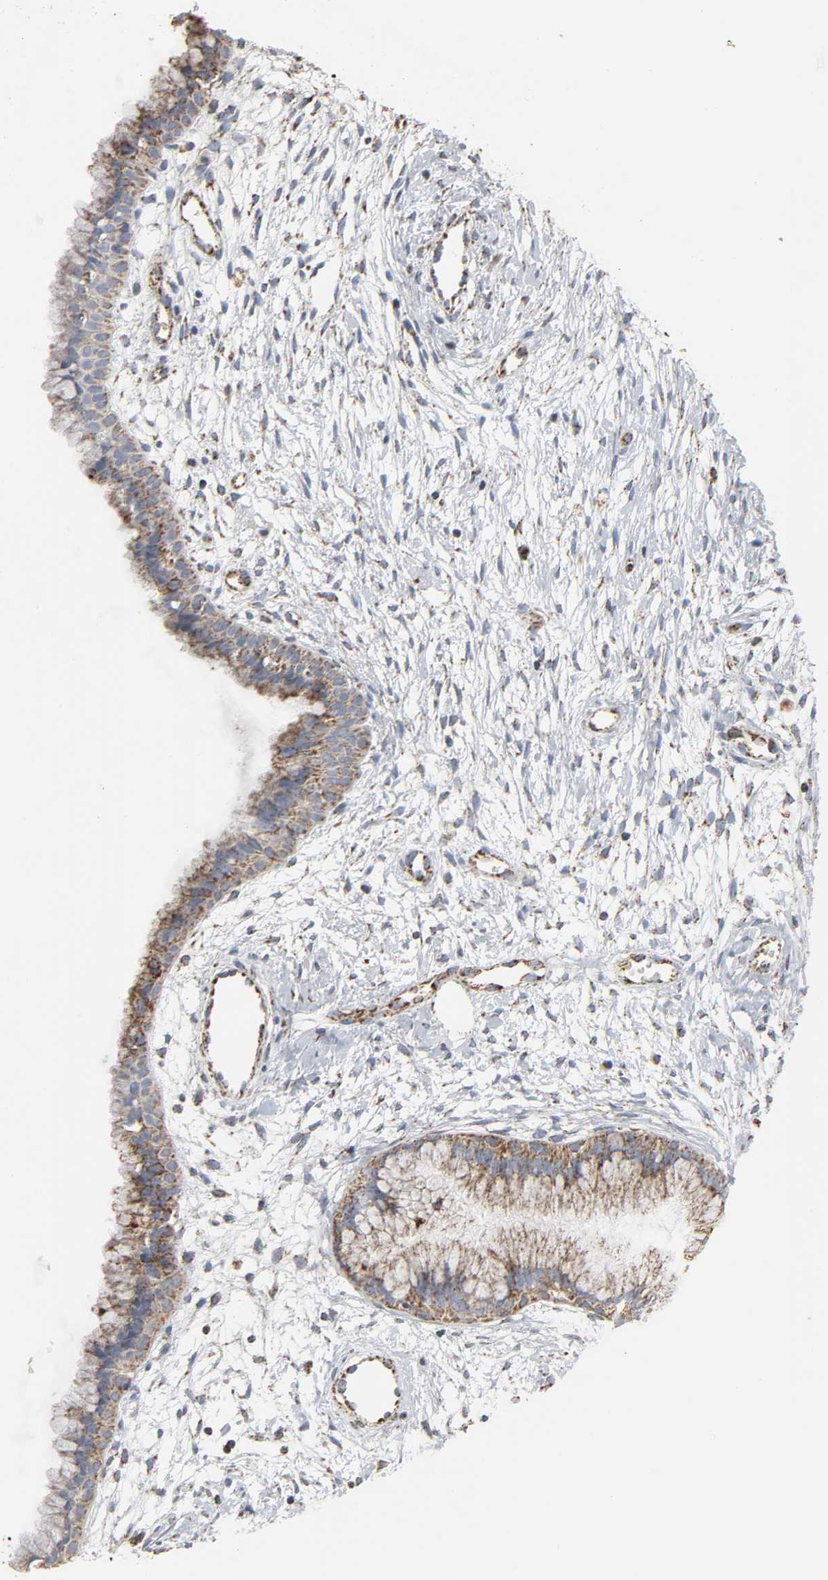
{"staining": {"intensity": "moderate", "quantity": ">75%", "location": "cytoplasmic/membranous"}, "tissue": "cervix", "cell_type": "Glandular cells", "image_type": "normal", "snomed": [{"axis": "morphology", "description": "Normal tissue, NOS"}, {"axis": "topography", "description": "Cervix"}], "caption": "Immunohistochemistry (IHC) micrograph of benign human cervix stained for a protein (brown), which exhibits medium levels of moderate cytoplasmic/membranous expression in approximately >75% of glandular cells.", "gene": "ACAT1", "patient": {"sex": "female", "age": 39}}